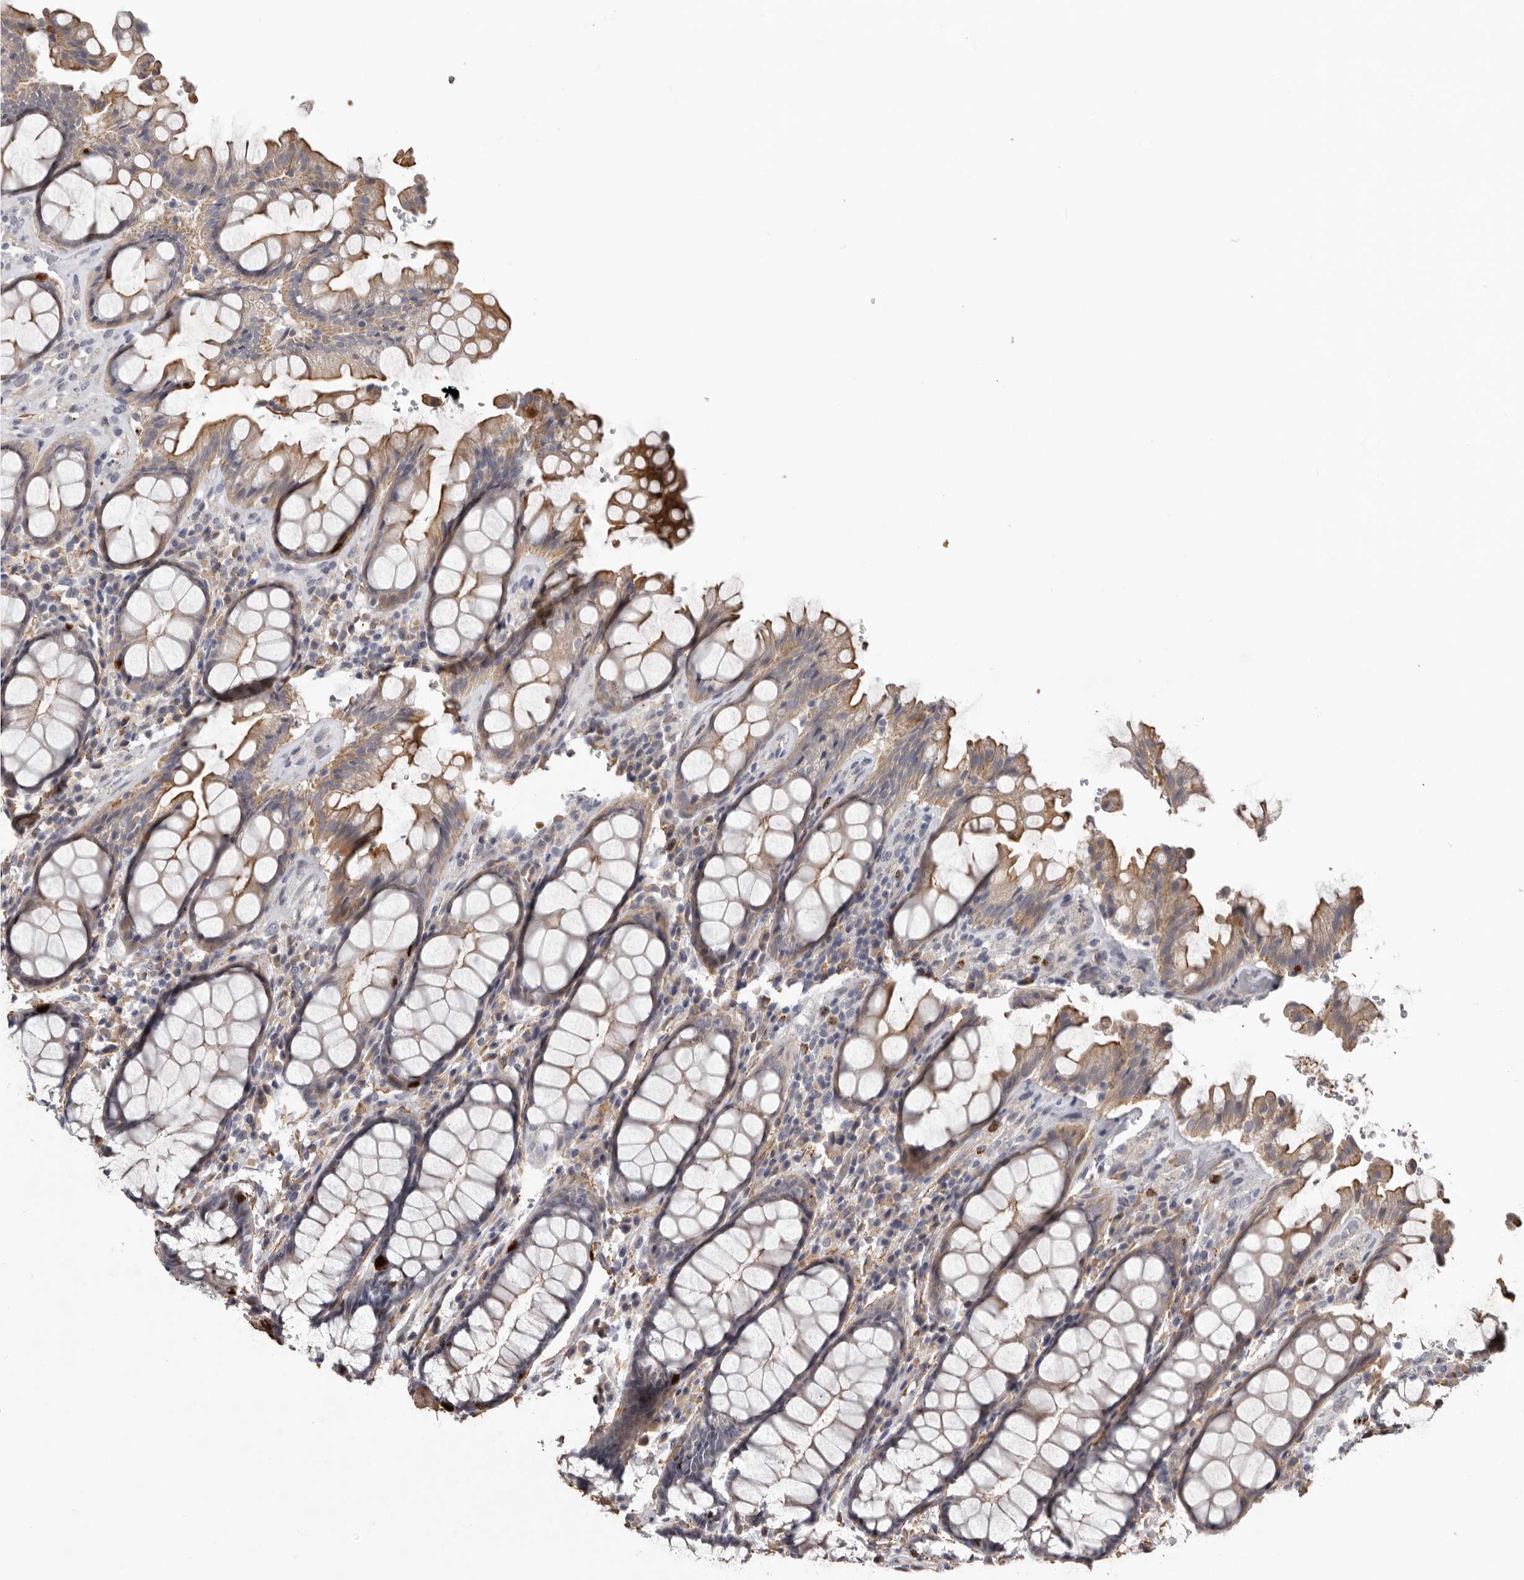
{"staining": {"intensity": "moderate", "quantity": ">75%", "location": "cytoplasmic/membranous"}, "tissue": "rectum", "cell_type": "Glandular cells", "image_type": "normal", "snomed": [{"axis": "morphology", "description": "Normal tissue, NOS"}, {"axis": "topography", "description": "Rectum"}], "caption": "There is medium levels of moderate cytoplasmic/membranous staining in glandular cells of normal rectum, as demonstrated by immunohistochemical staining (brown color).", "gene": "CDCA8", "patient": {"sex": "male", "age": 64}}